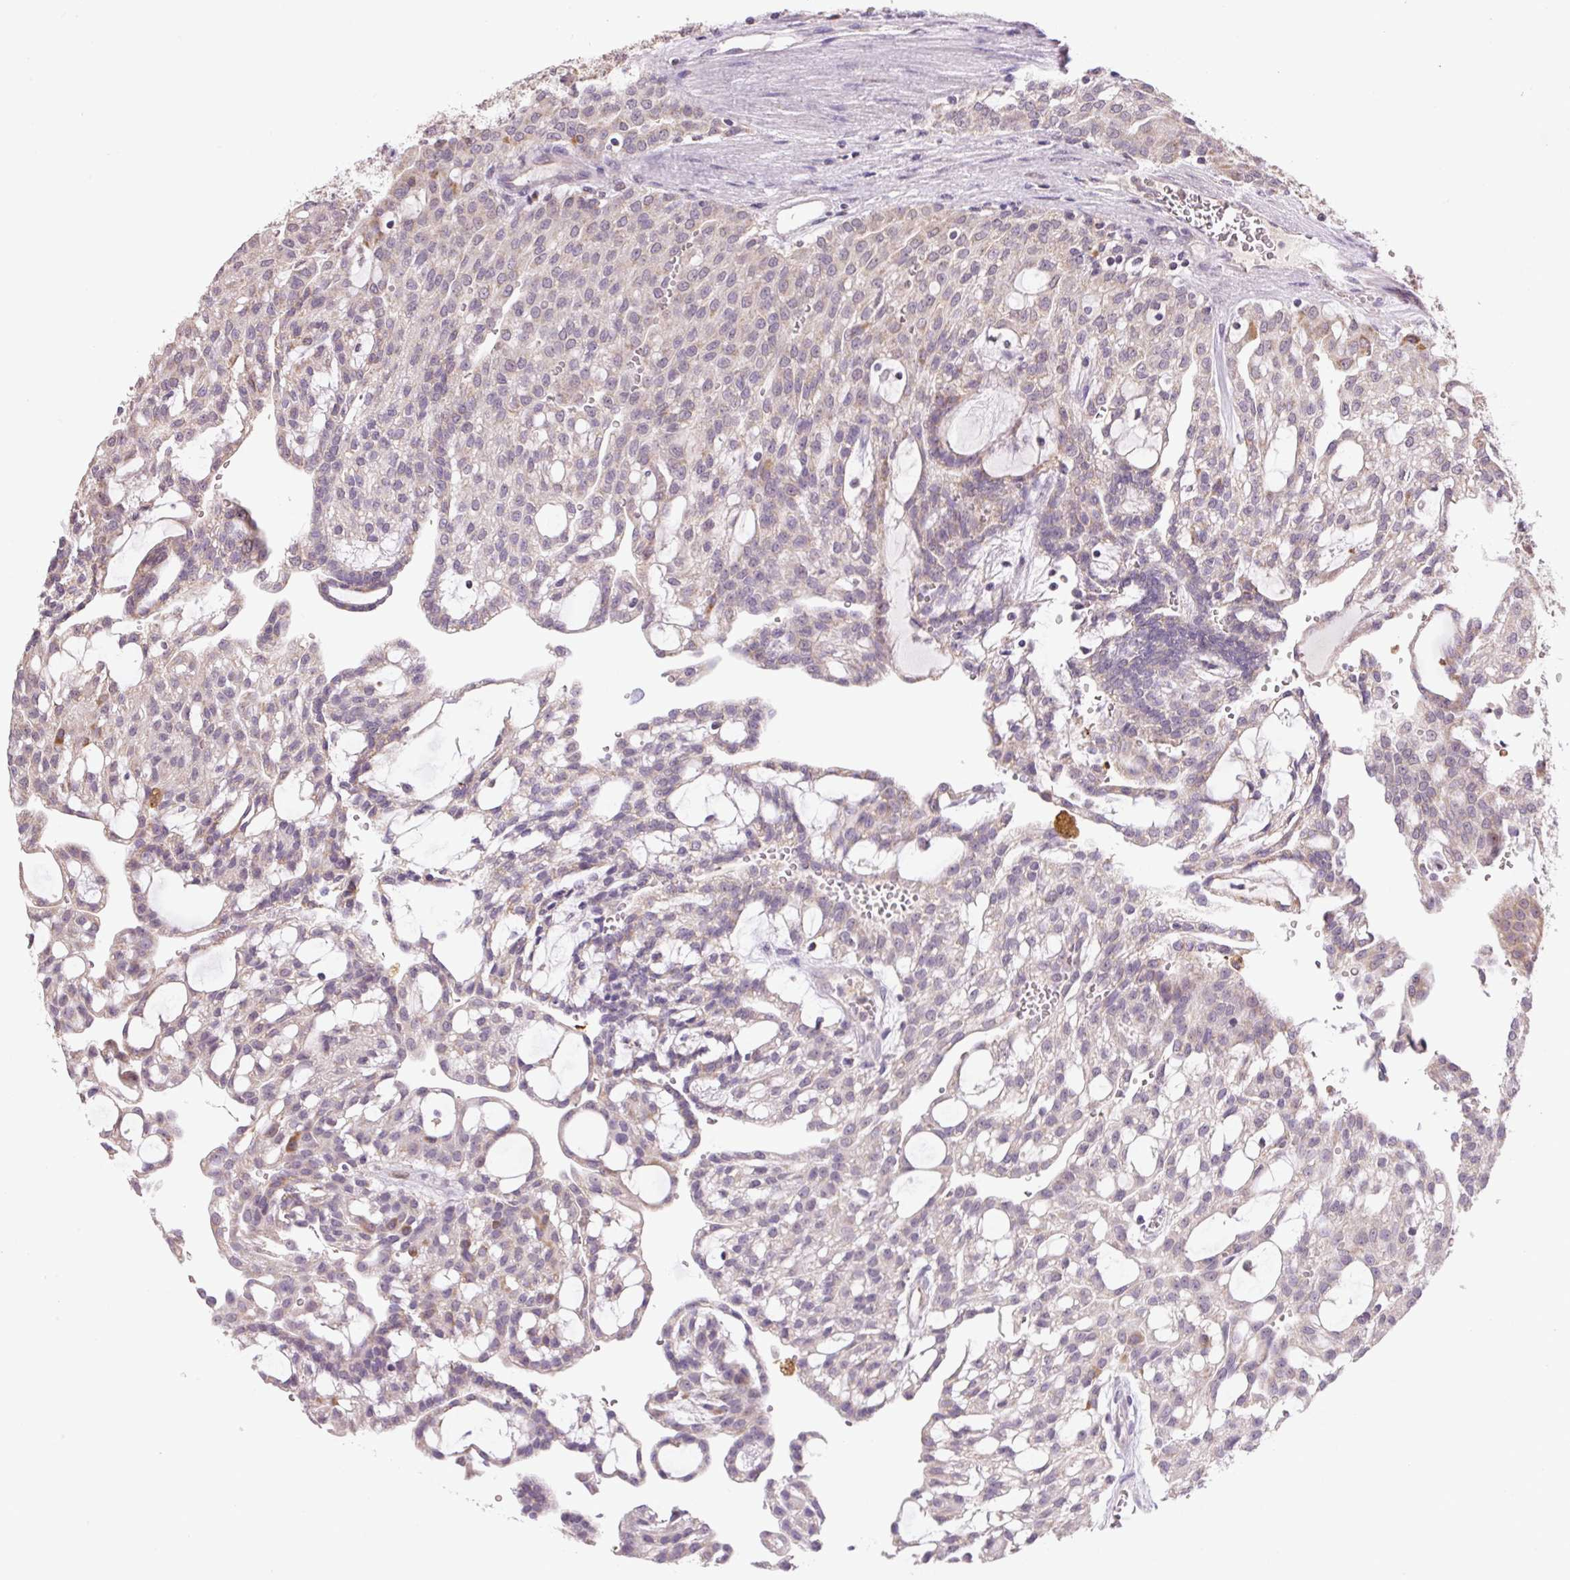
{"staining": {"intensity": "weak", "quantity": "<25%", "location": "cytoplasmic/membranous"}, "tissue": "renal cancer", "cell_type": "Tumor cells", "image_type": "cancer", "snomed": [{"axis": "morphology", "description": "Adenocarcinoma, NOS"}, {"axis": "topography", "description": "Kidney"}], "caption": "Immunohistochemistry (IHC) micrograph of renal adenocarcinoma stained for a protein (brown), which demonstrates no expression in tumor cells.", "gene": "SGF29", "patient": {"sex": "male", "age": 63}}